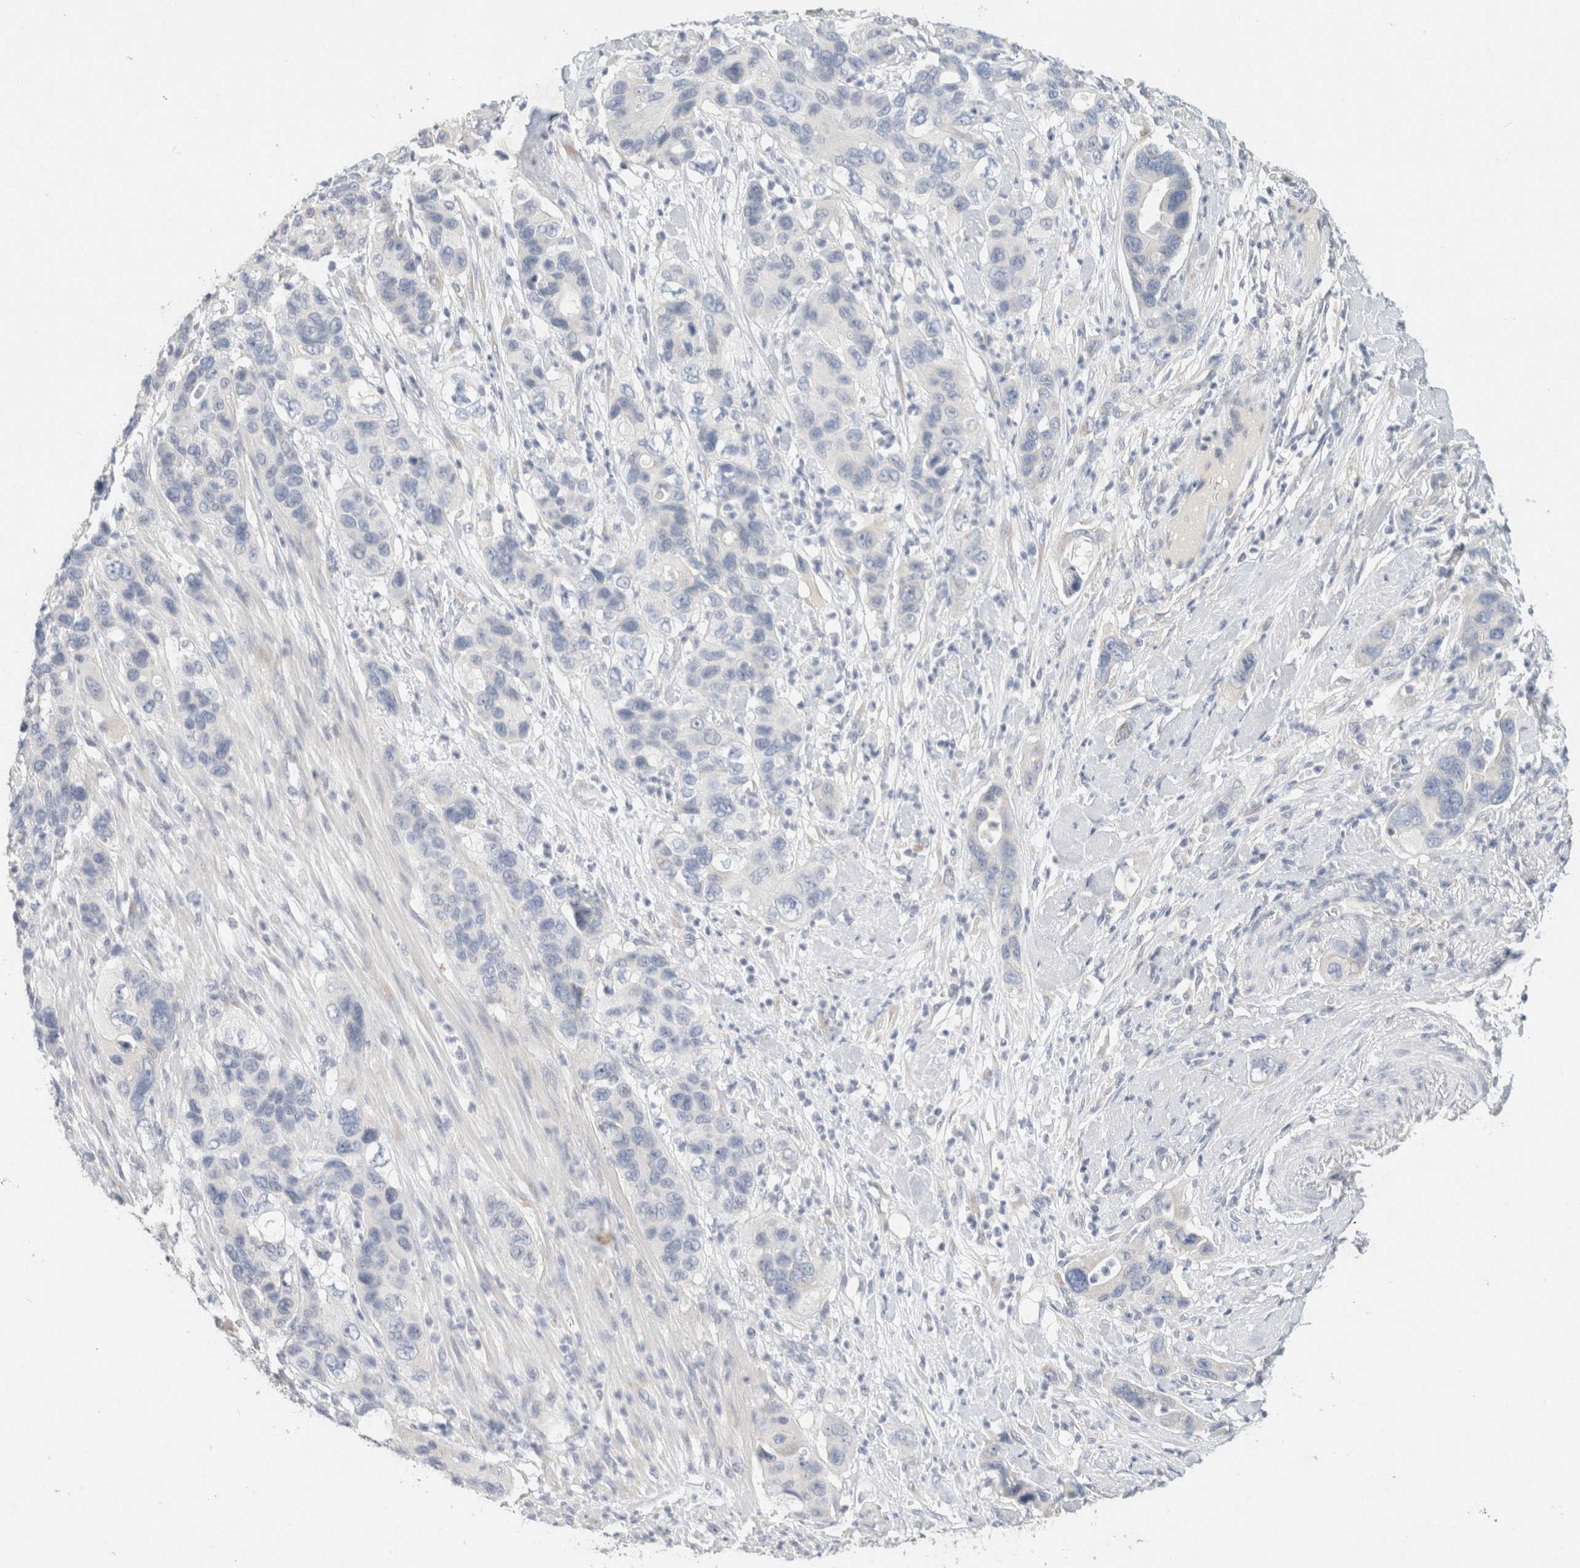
{"staining": {"intensity": "negative", "quantity": "none", "location": "none"}, "tissue": "pancreatic cancer", "cell_type": "Tumor cells", "image_type": "cancer", "snomed": [{"axis": "morphology", "description": "Adenocarcinoma, NOS"}, {"axis": "topography", "description": "Pancreas"}], "caption": "Tumor cells show no significant protein staining in pancreatic cancer (adenocarcinoma). The staining was performed using DAB to visualize the protein expression in brown, while the nuclei were stained in blue with hematoxylin (Magnification: 20x).", "gene": "NEFM", "patient": {"sex": "female", "age": 71}}